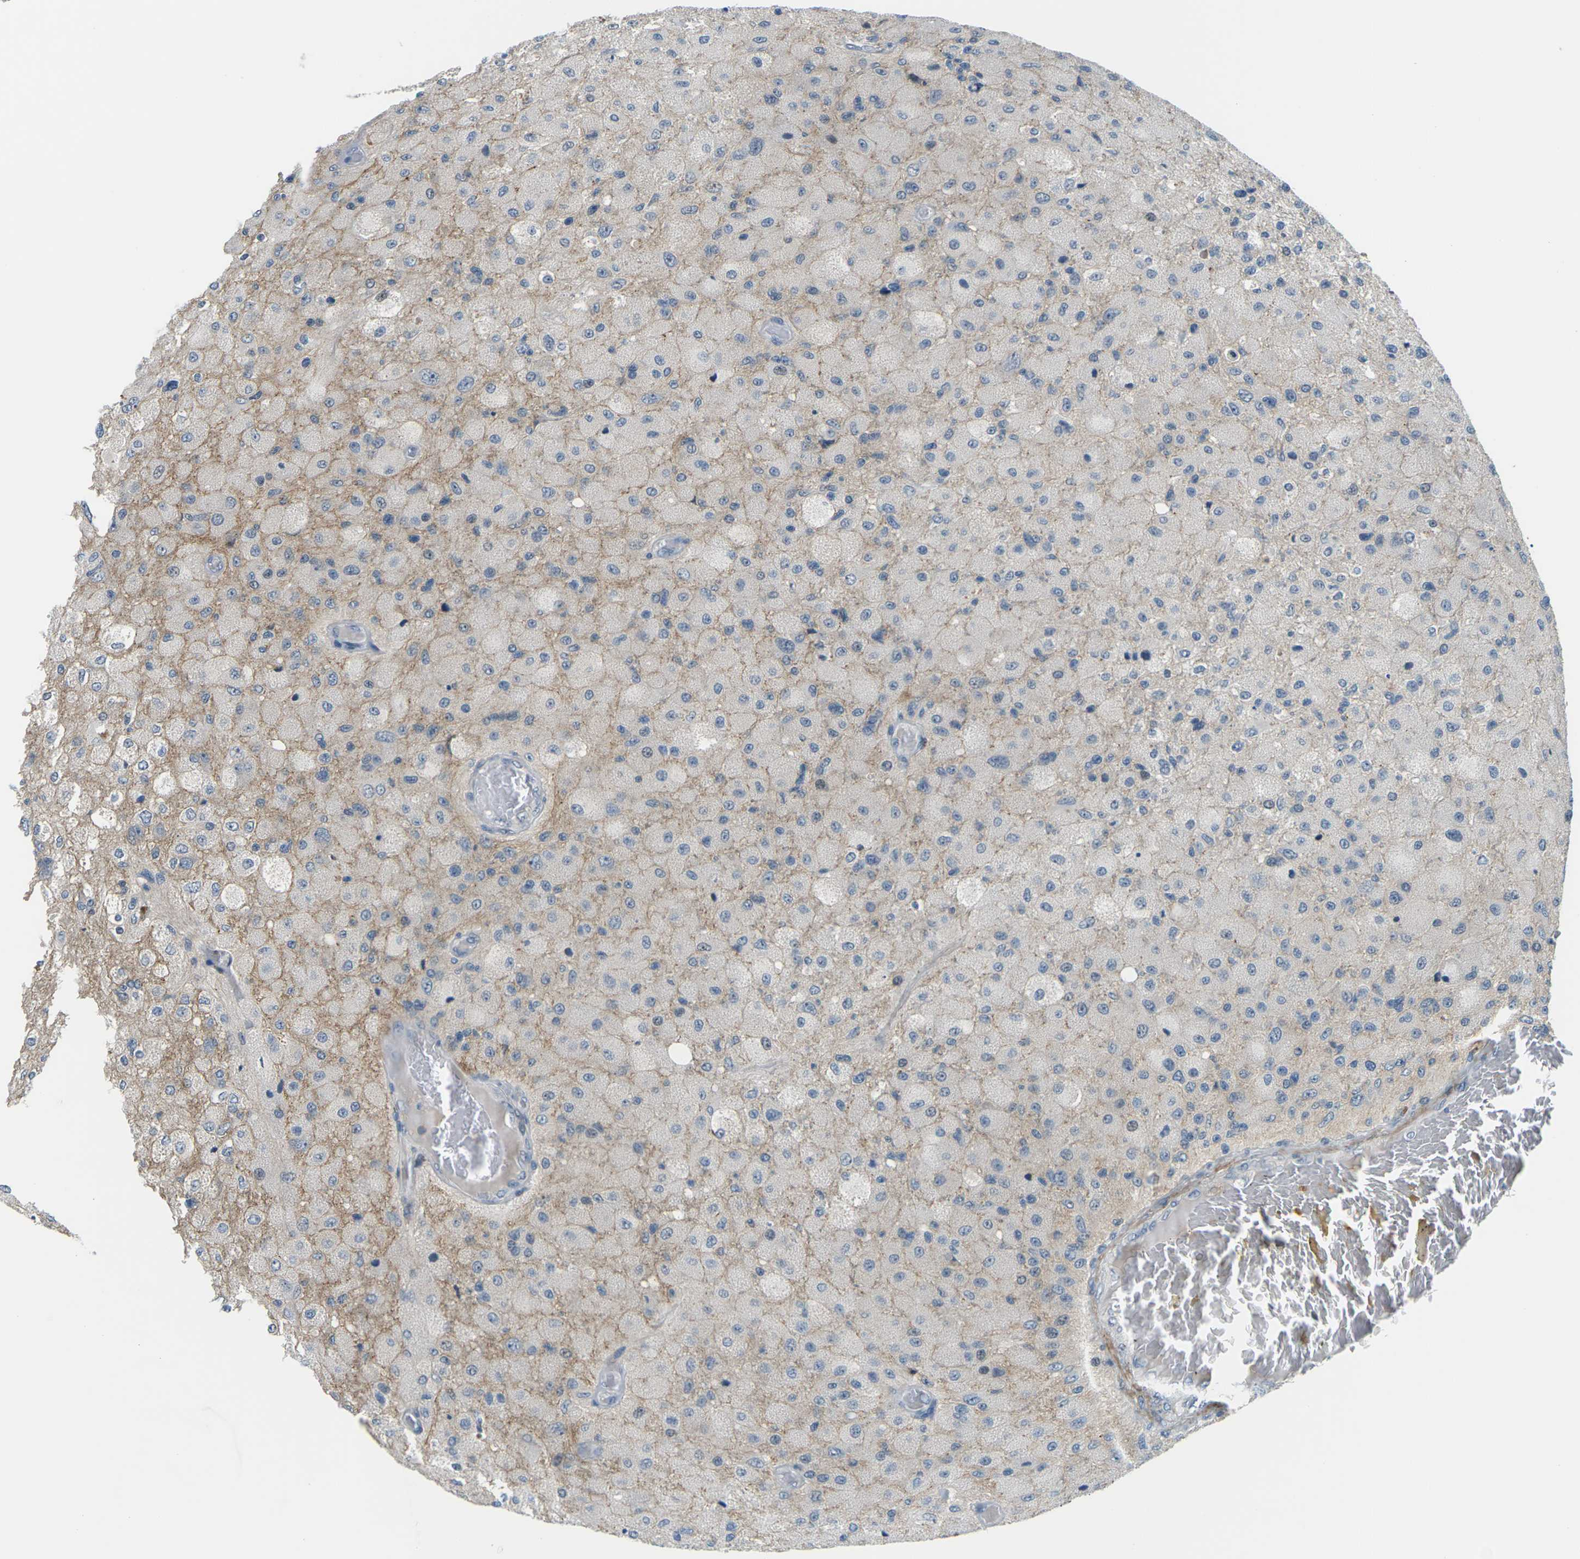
{"staining": {"intensity": "moderate", "quantity": "<25%", "location": "cytoplasmic/membranous"}, "tissue": "glioma", "cell_type": "Tumor cells", "image_type": "cancer", "snomed": [{"axis": "morphology", "description": "Normal tissue, NOS"}, {"axis": "morphology", "description": "Glioma, malignant, High grade"}, {"axis": "topography", "description": "Cerebral cortex"}], "caption": "Protein staining by IHC exhibits moderate cytoplasmic/membranous expression in about <25% of tumor cells in glioma.", "gene": "SLC13A3", "patient": {"sex": "male", "age": 77}}